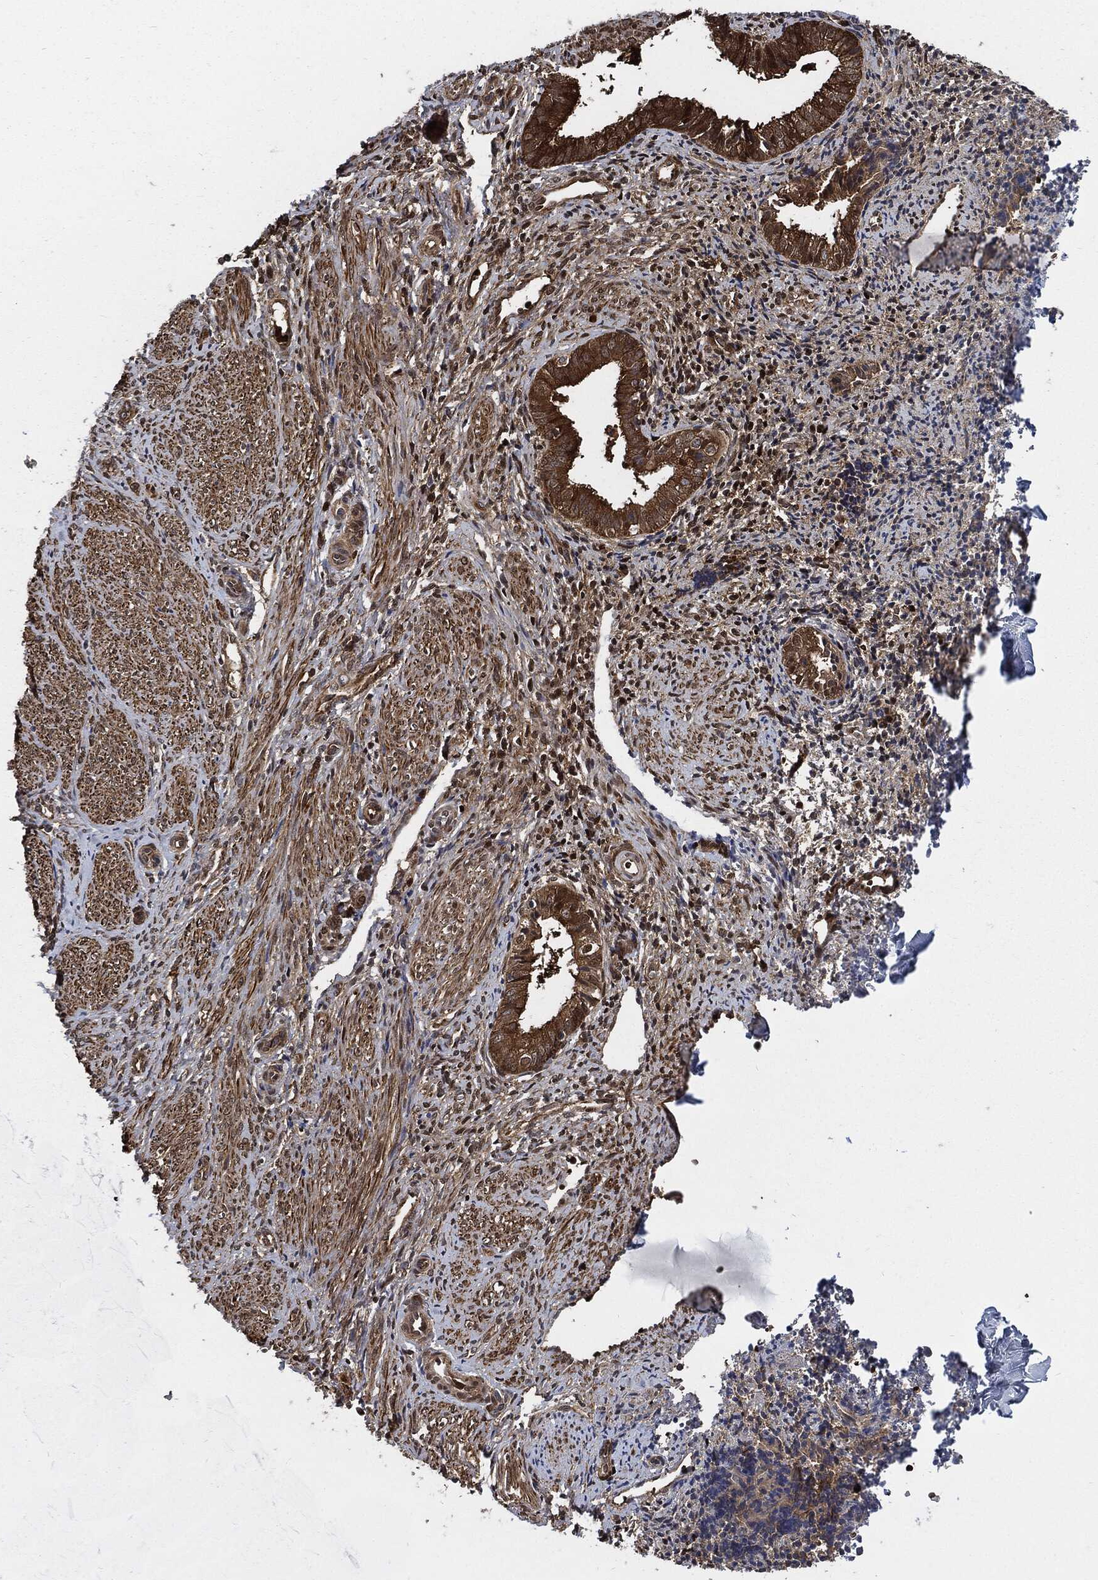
{"staining": {"intensity": "moderate", "quantity": "25%-75%", "location": "cytoplasmic/membranous,nuclear"}, "tissue": "endometrium", "cell_type": "Cells in endometrial stroma", "image_type": "normal", "snomed": [{"axis": "morphology", "description": "Normal tissue, NOS"}, {"axis": "topography", "description": "Endometrium"}], "caption": "Cells in endometrial stroma demonstrate moderate cytoplasmic/membranous,nuclear expression in about 25%-75% of cells in normal endometrium.", "gene": "PRDX2", "patient": {"sex": "female", "age": 47}}